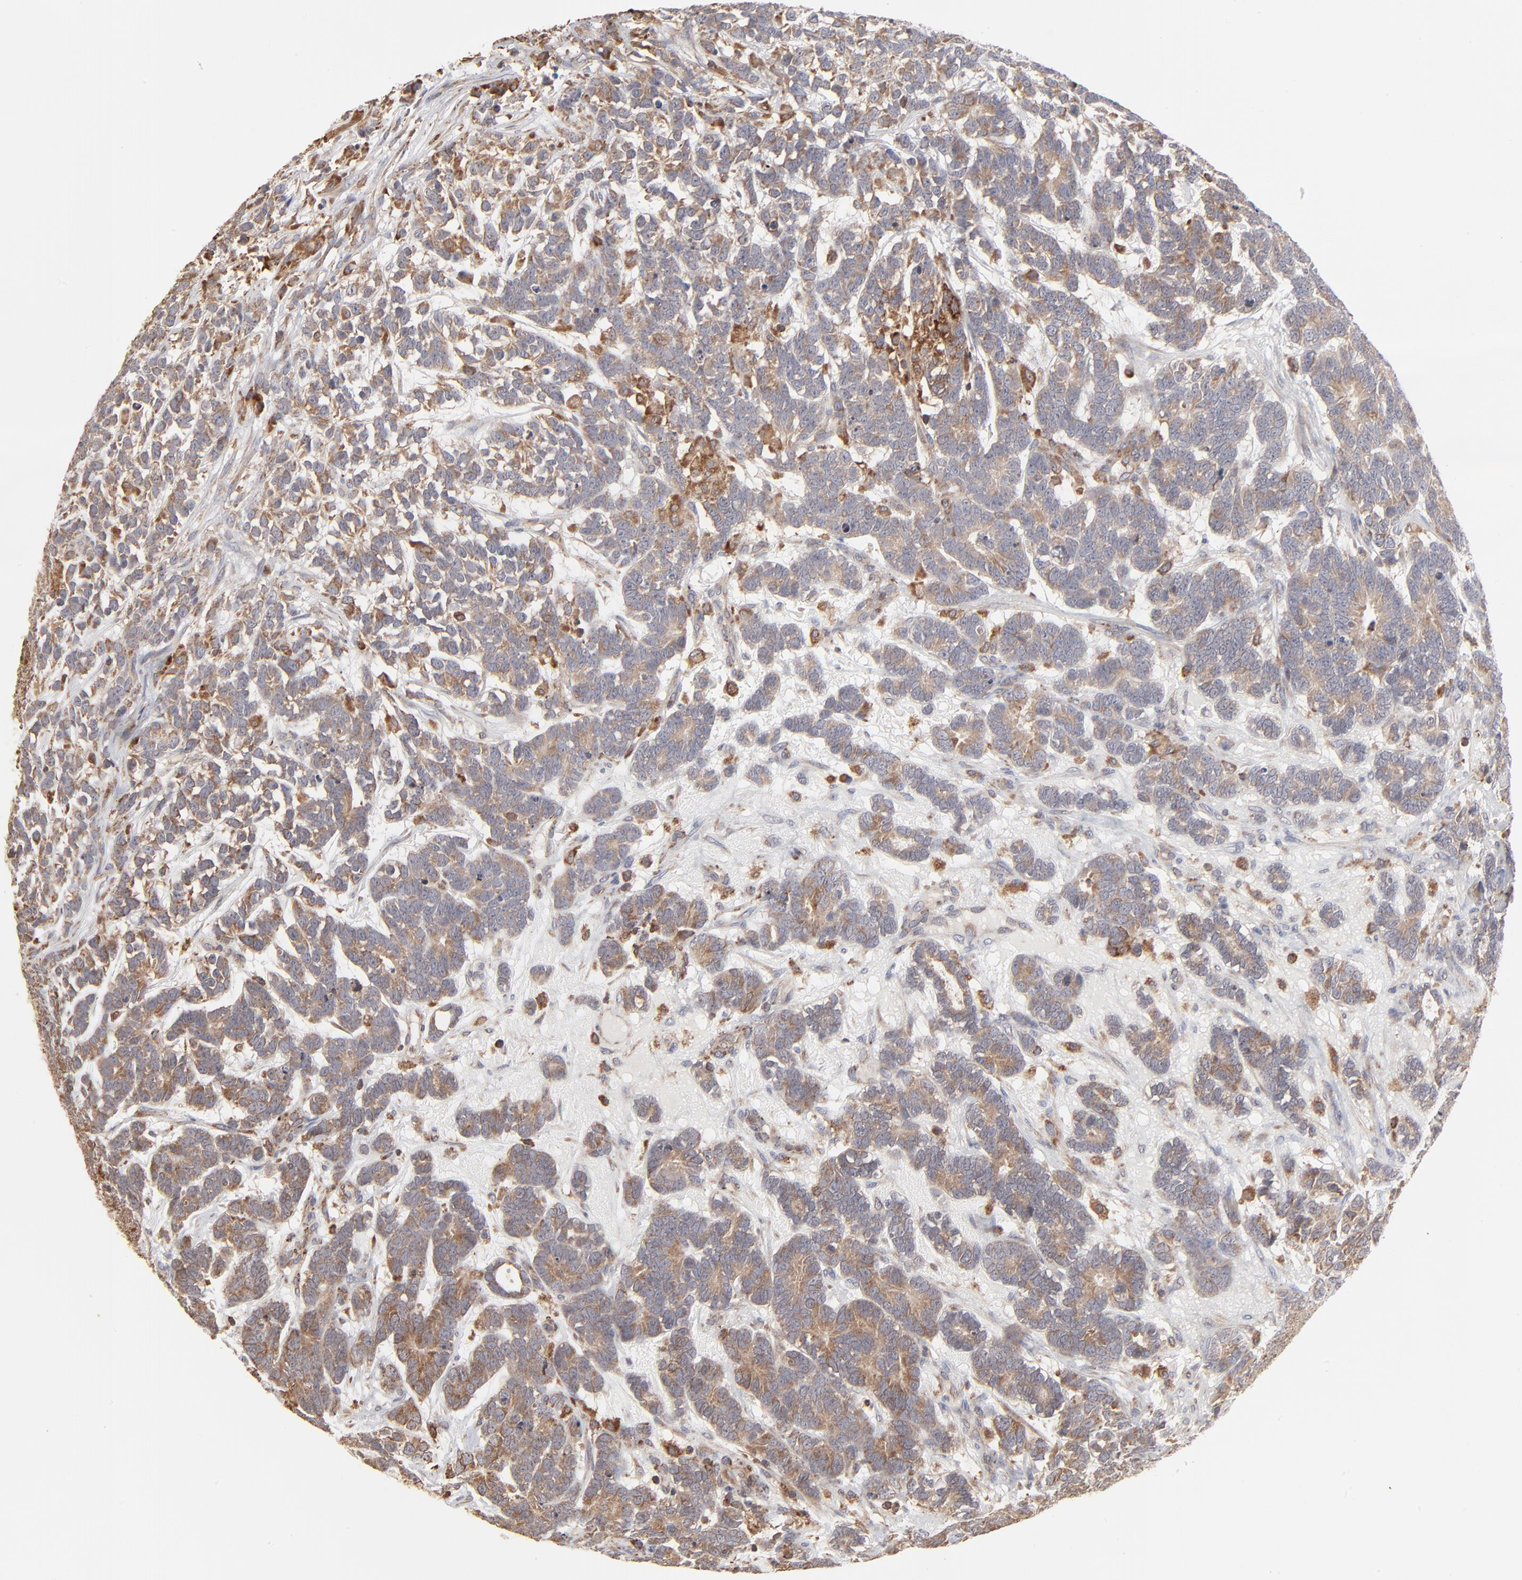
{"staining": {"intensity": "moderate", "quantity": ">75%", "location": "cytoplasmic/membranous"}, "tissue": "testis cancer", "cell_type": "Tumor cells", "image_type": "cancer", "snomed": [{"axis": "morphology", "description": "Carcinoma, Embryonal, NOS"}, {"axis": "topography", "description": "Testis"}], "caption": "Protein staining exhibits moderate cytoplasmic/membranous expression in approximately >75% of tumor cells in embryonal carcinoma (testis).", "gene": "RNF213", "patient": {"sex": "male", "age": 26}}